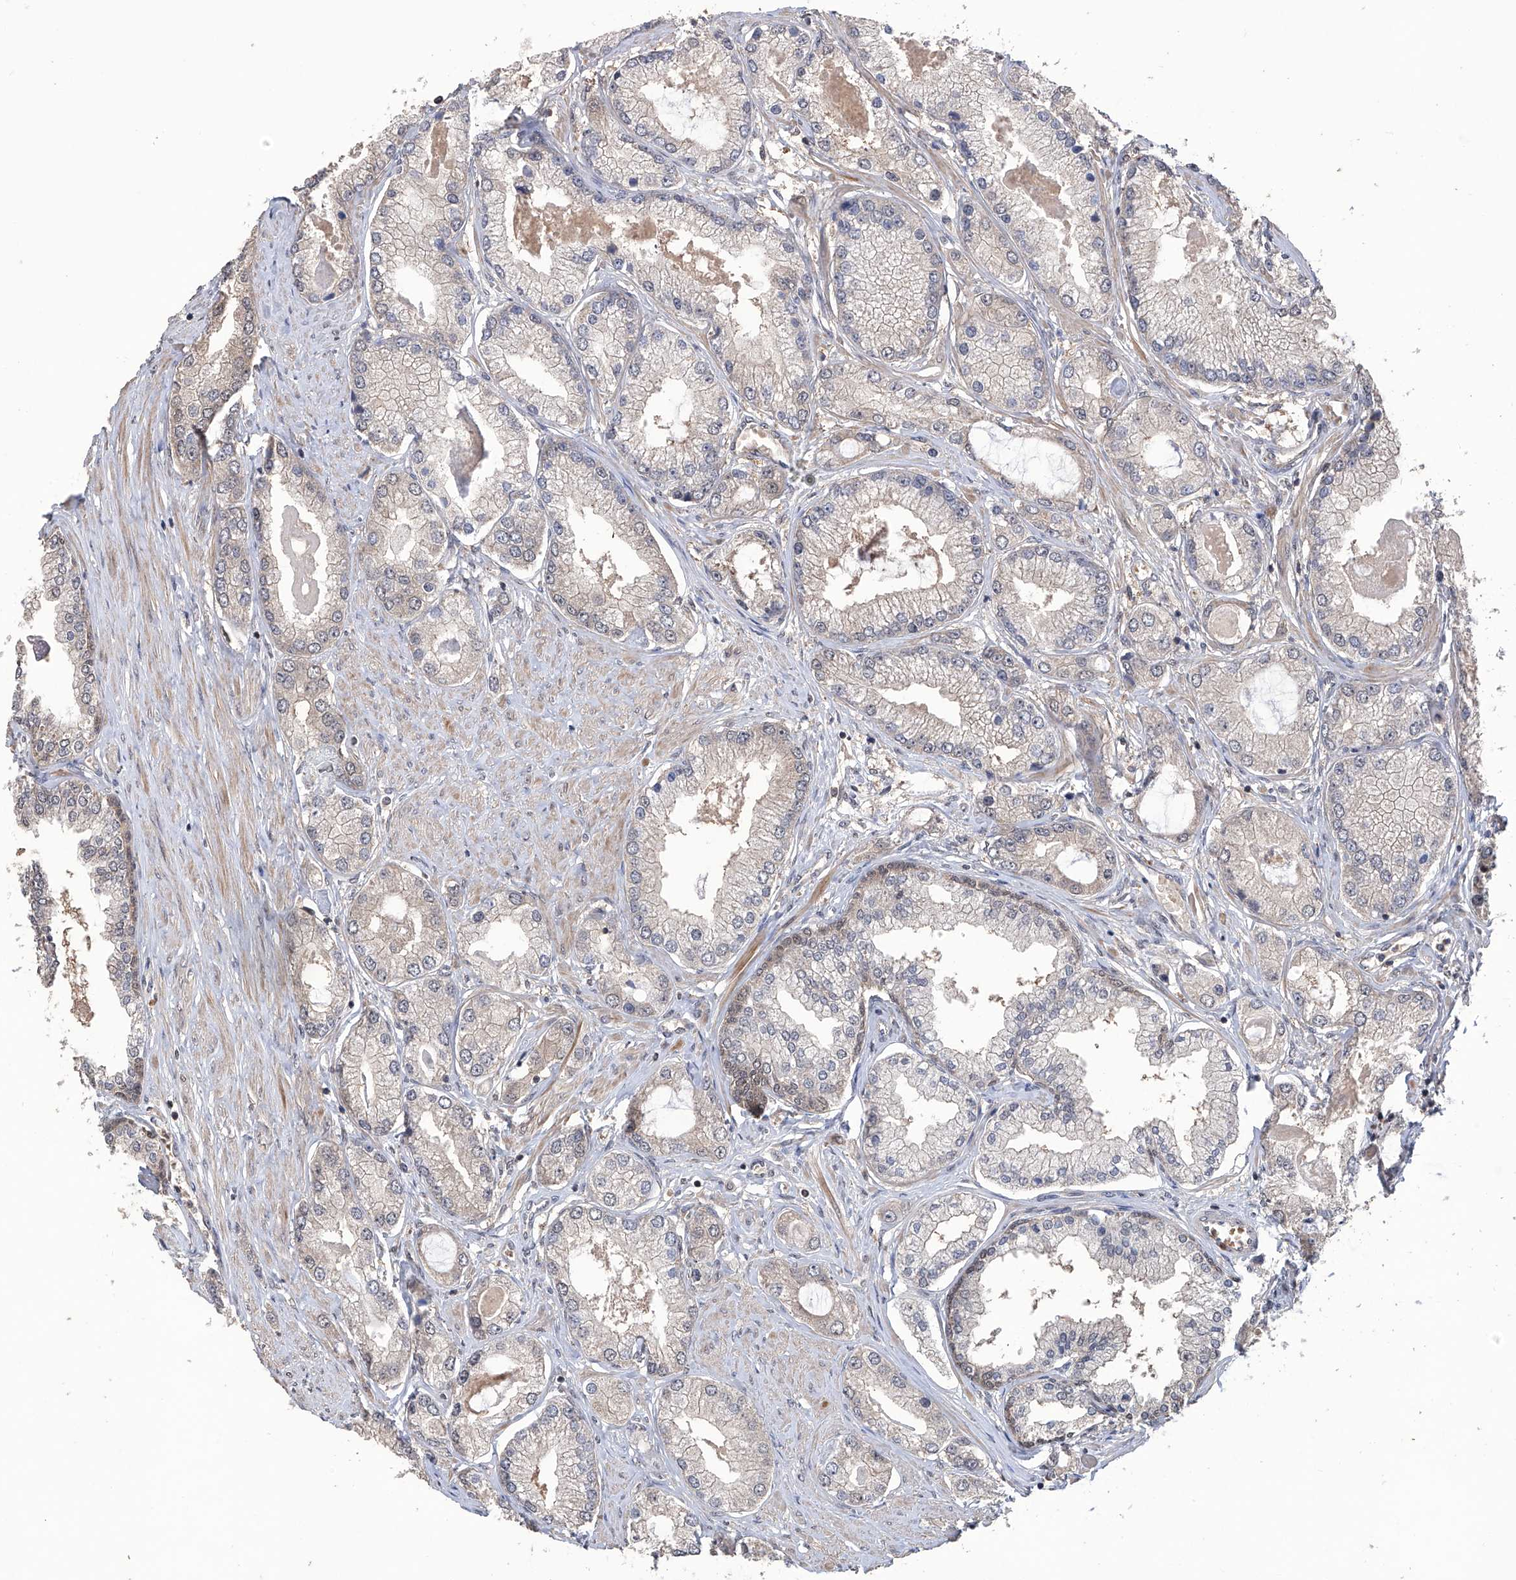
{"staining": {"intensity": "negative", "quantity": "none", "location": "none"}, "tissue": "prostate cancer", "cell_type": "Tumor cells", "image_type": "cancer", "snomed": [{"axis": "morphology", "description": "Adenocarcinoma, Low grade"}, {"axis": "topography", "description": "Prostate"}], "caption": "This is an IHC histopathology image of human adenocarcinoma (low-grade) (prostate). There is no staining in tumor cells.", "gene": "LYSMD4", "patient": {"sex": "male", "age": 62}}